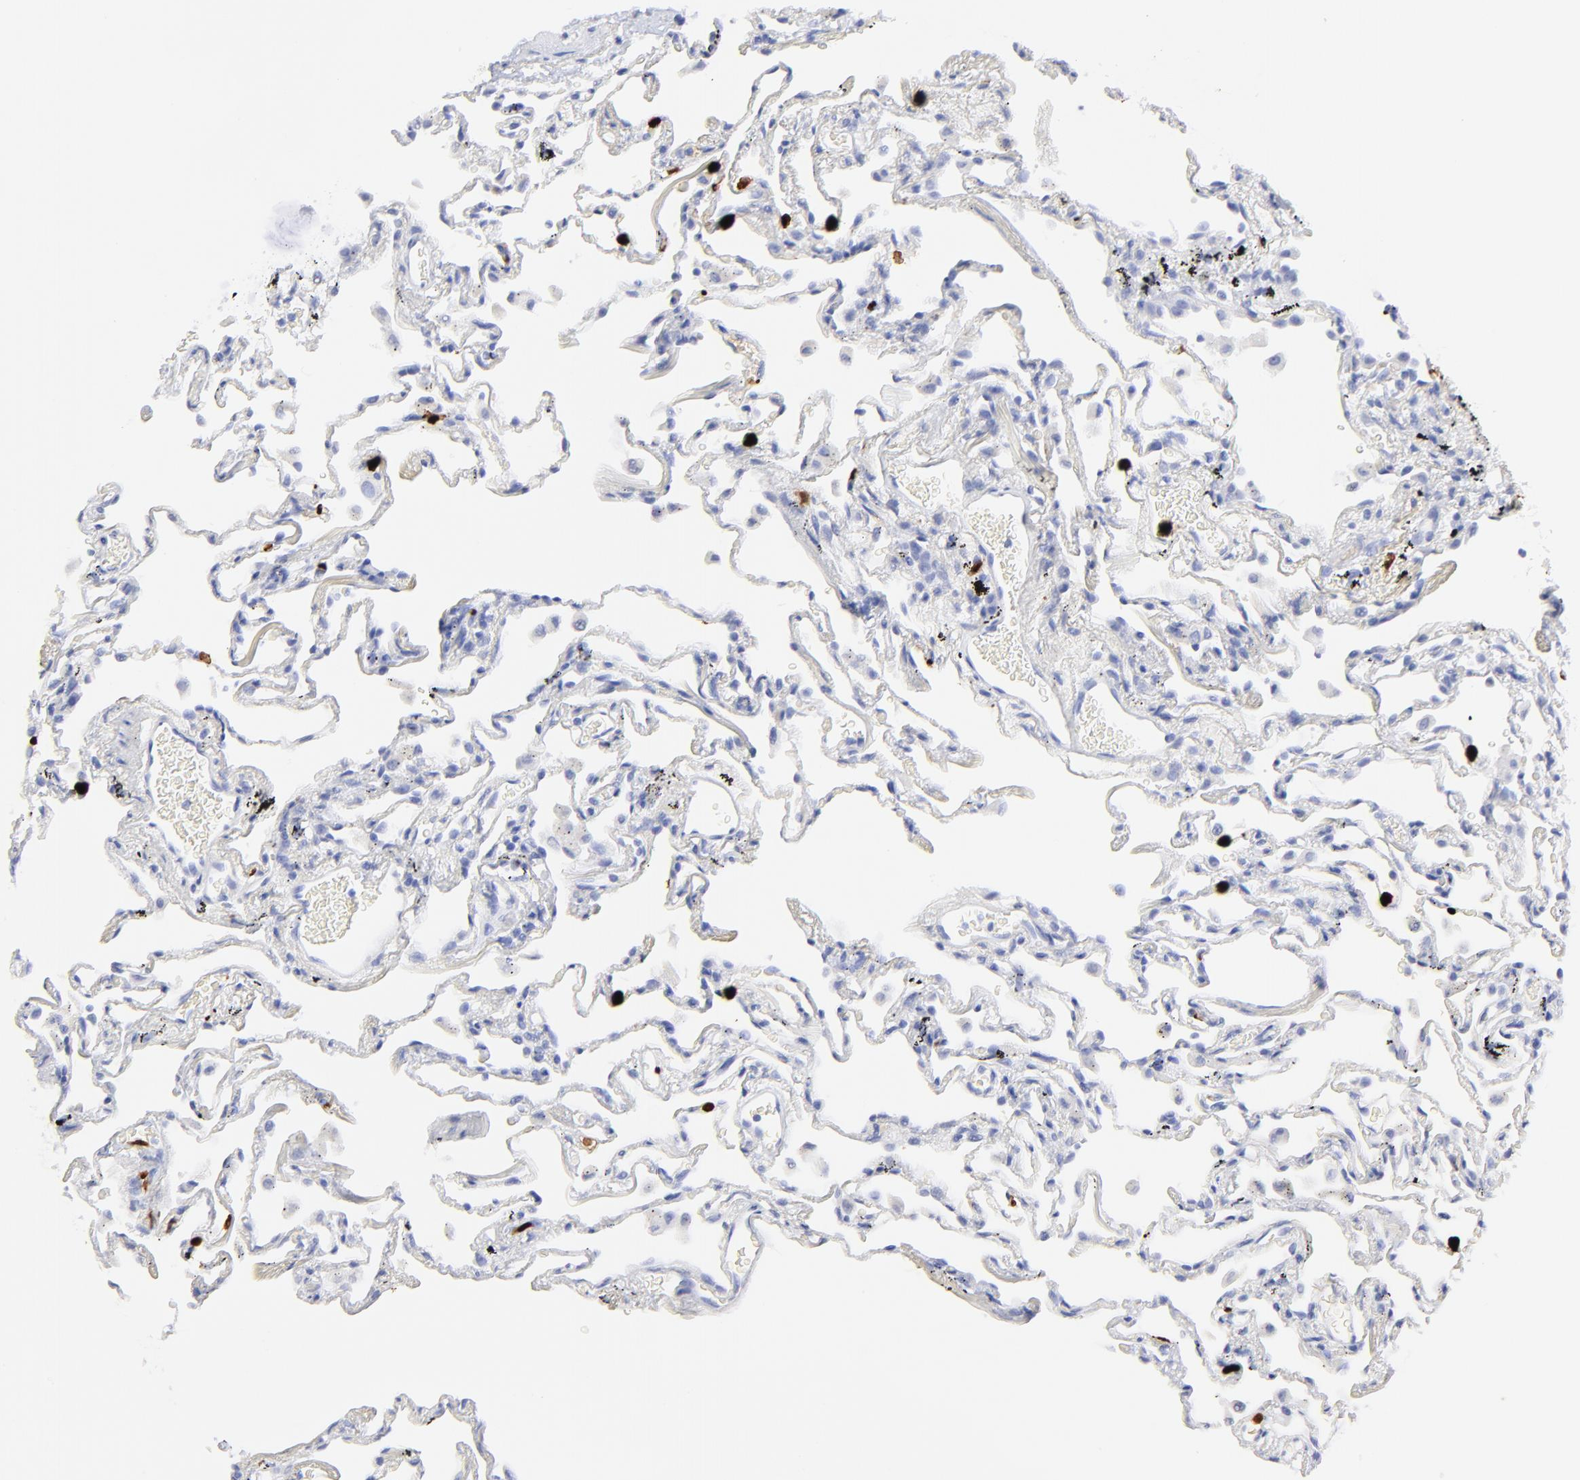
{"staining": {"intensity": "negative", "quantity": "none", "location": "none"}, "tissue": "lung", "cell_type": "Alveolar cells", "image_type": "normal", "snomed": [{"axis": "morphology", "description": "Normal tissue, NOS"}, {"axis": "morphology", "description": "Inflammation, NOS"}, {"axis": "topography", "description": "Lung"}], "caption": "The micrograph displays no significant expression in alveolar cells of lung. (DAB (3,3'-diaminobenzidine) IHC with hematoxylin counter stain).", "gene": "S100A12", "patient": {"sex": "male", "age": 69}}